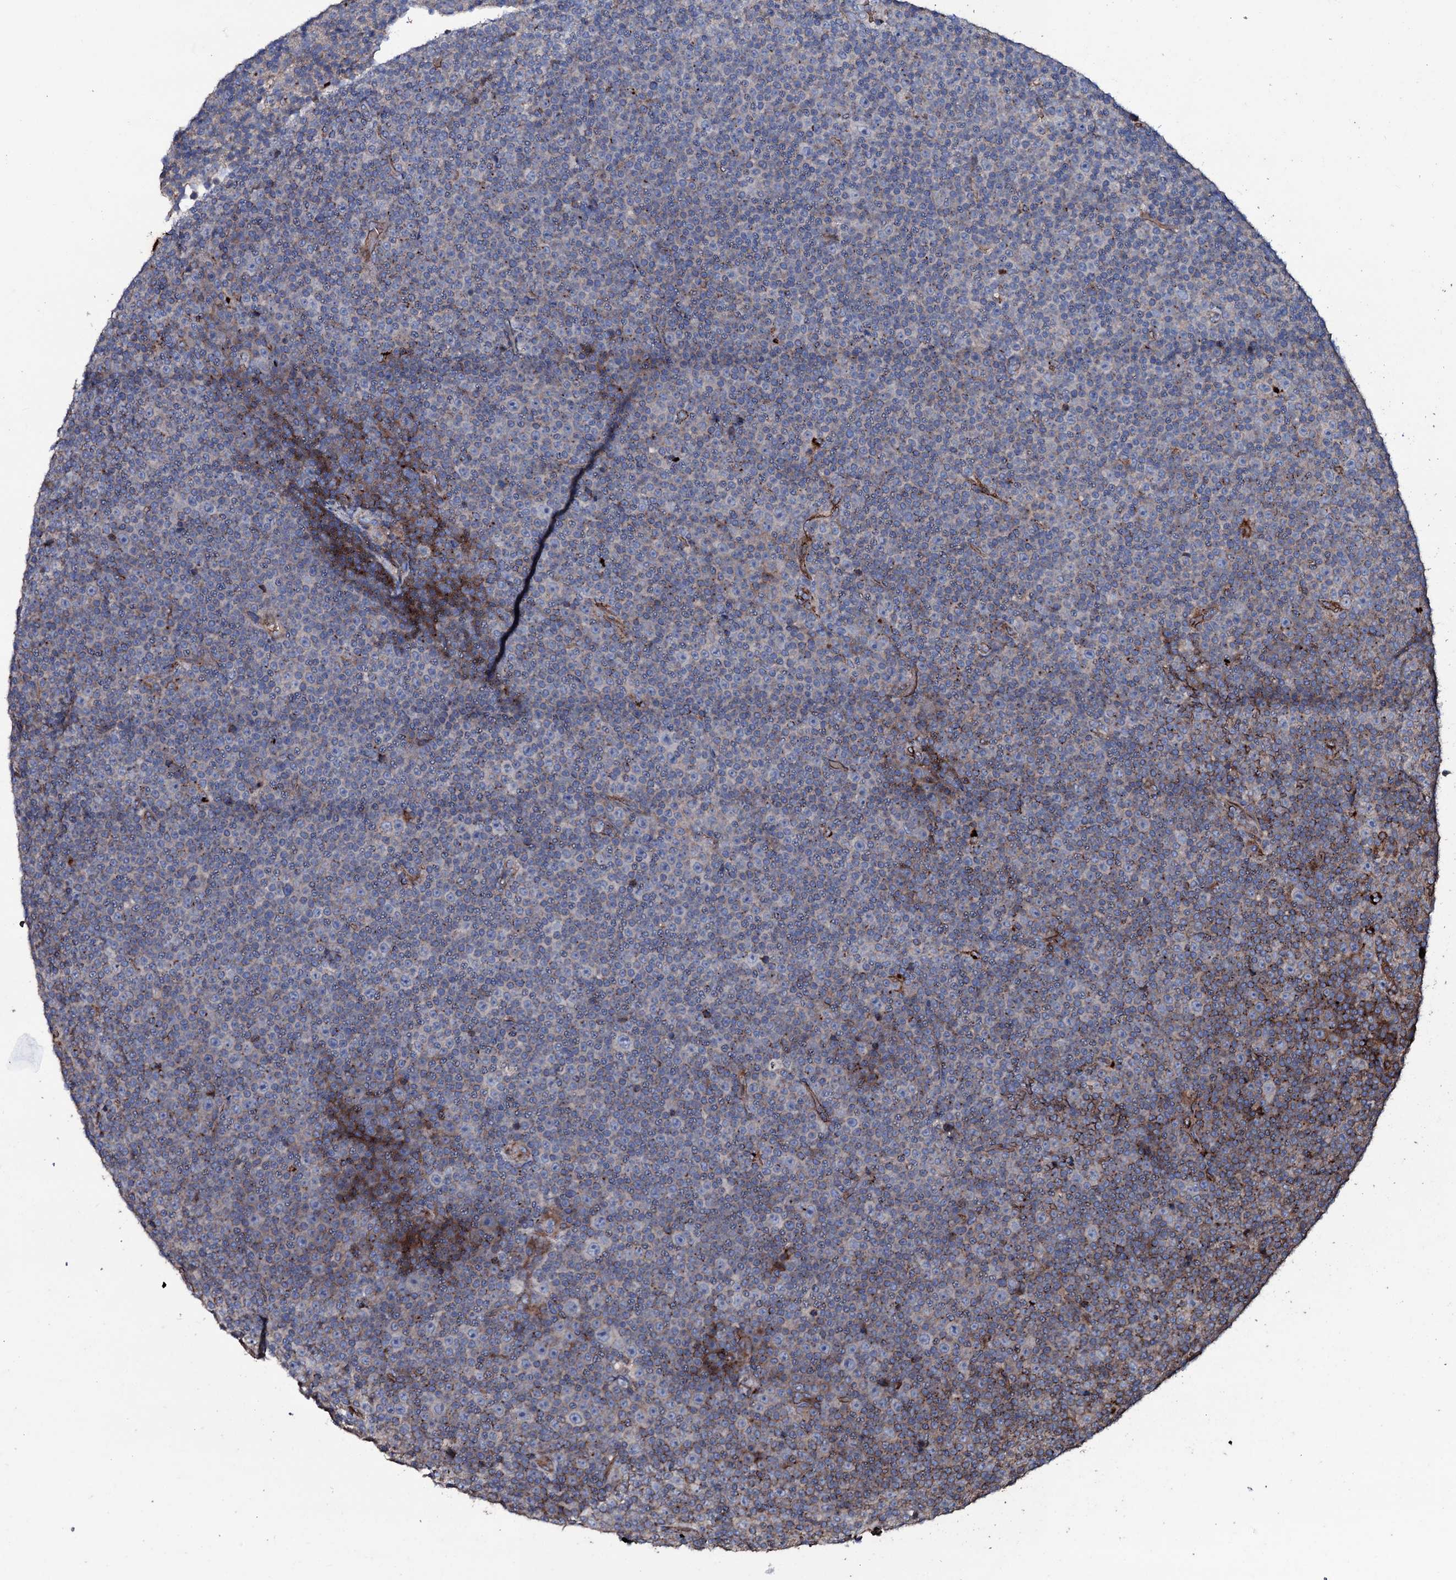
{"staining": {"intensity": "negative", "quantity": "none", "location": "none"}, "tissue": "lymphoma", "cell_type": "Tumor cells", "image_type": "cancer", "snomed": [{"axis": "morphology", "description": "Malignant lymphoma, non-Hodgkin's type, Low grade"}, {"axis": "topography", "description": "Lymph node"}], "caption": "High power microscopy histopathology image of an immunohistochemistry image of lymphoma, revealing no significant staining in tumor cells. Nuclei are stained in blue.", "gene": "ZSWIM8", "patient": {"sex": "female", "age": 67}}